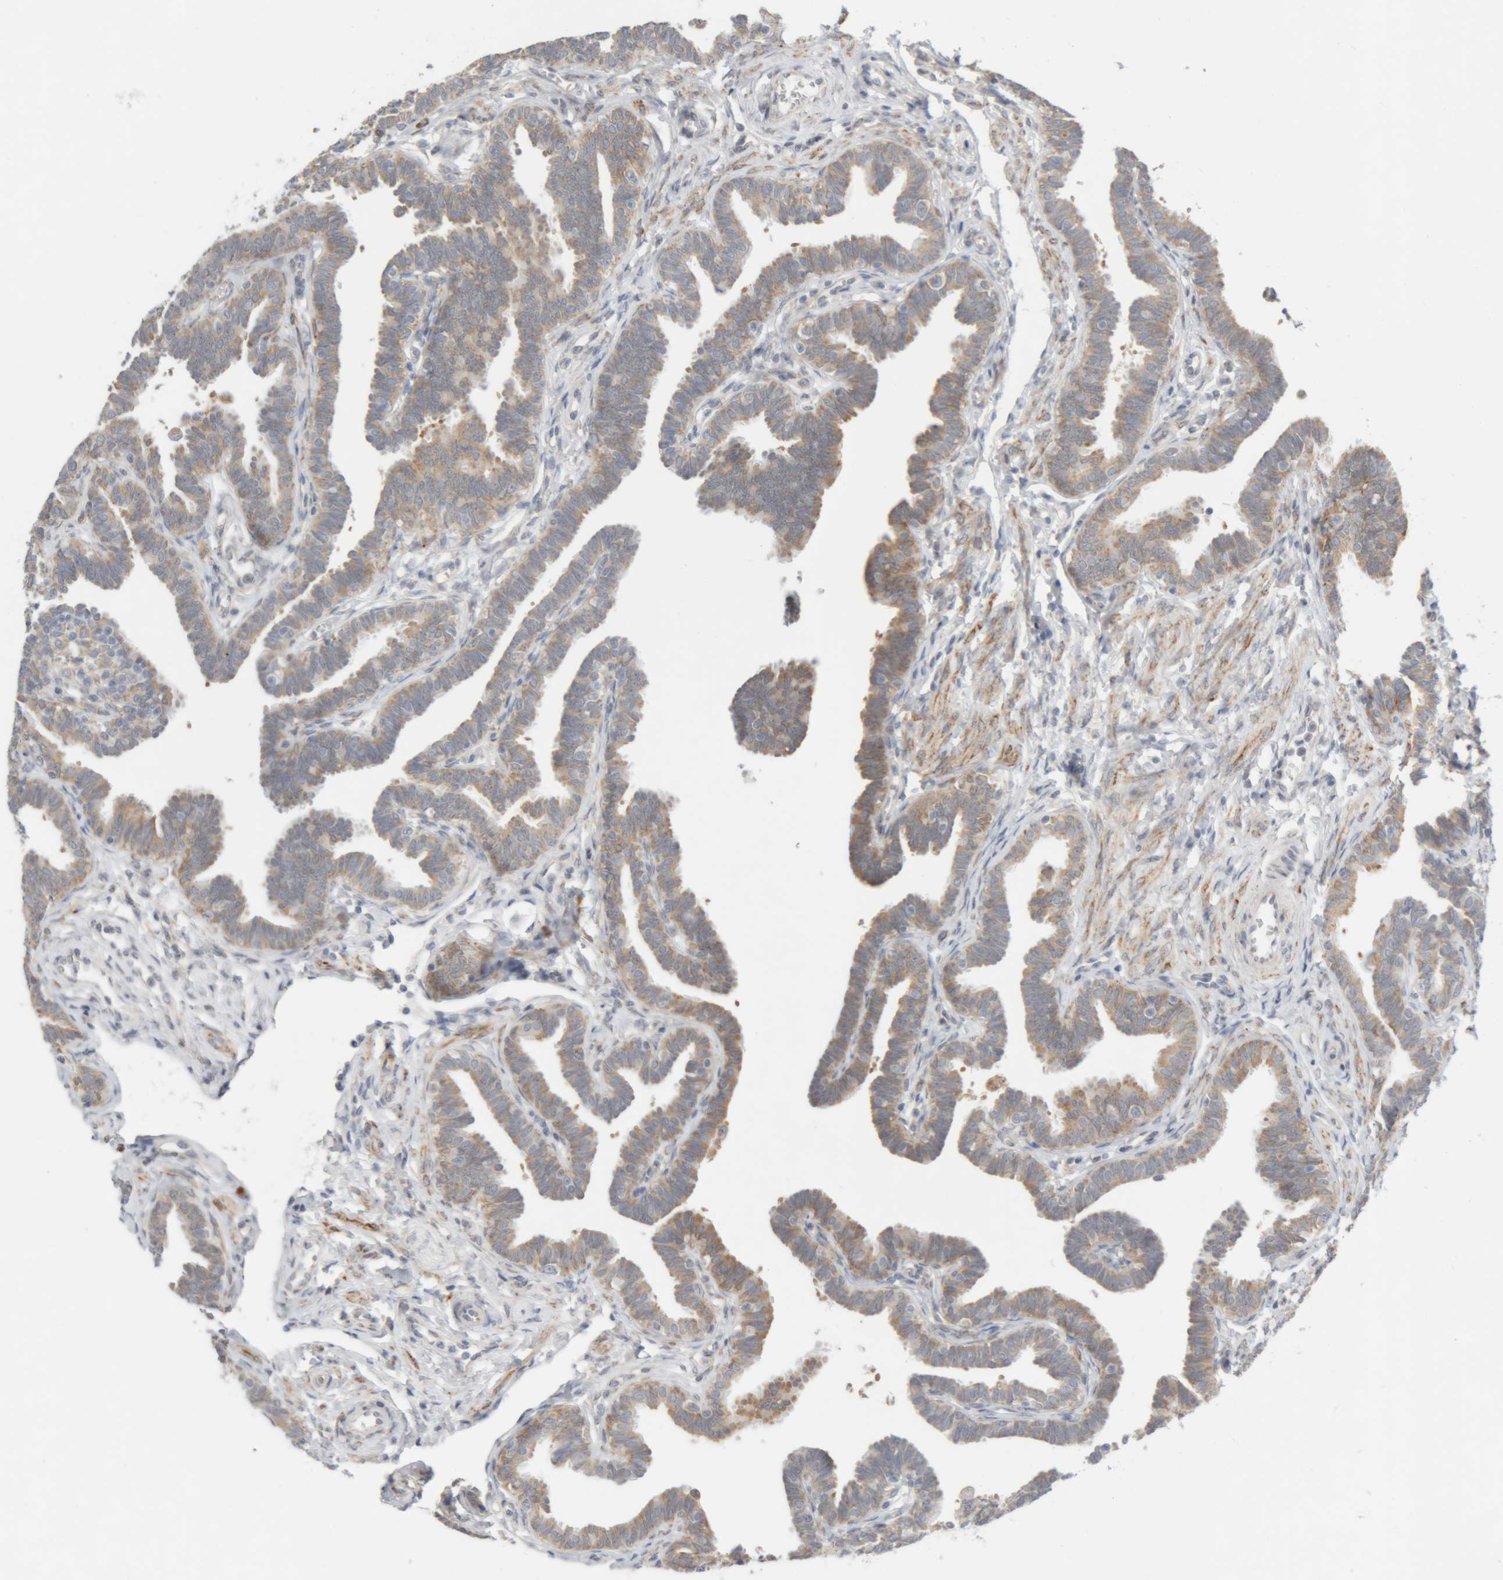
{"staining": {"intensity": "moderate", "quantity": ">75%", "location": "cytoplasmic/membranous"}, "tissue": "fallopian tube", "cell_type": "Glandular cells", "image_type": "normal", "snomed": [{"axis": "morphology", "description": "Normal tissue, NOS"}, {"axis": "topography", "description": "Fallopian tube"}, {"axis": "topography", "description": "Ovary"}], "caption": "Brown immunohistochemical staining in normal human fallopian tube displays moderate cytoplasmic/membranous staining in approximately >75% of glandular cells.", "gene": "RPN2", "patient": {"sex": "female", "age": 23}}